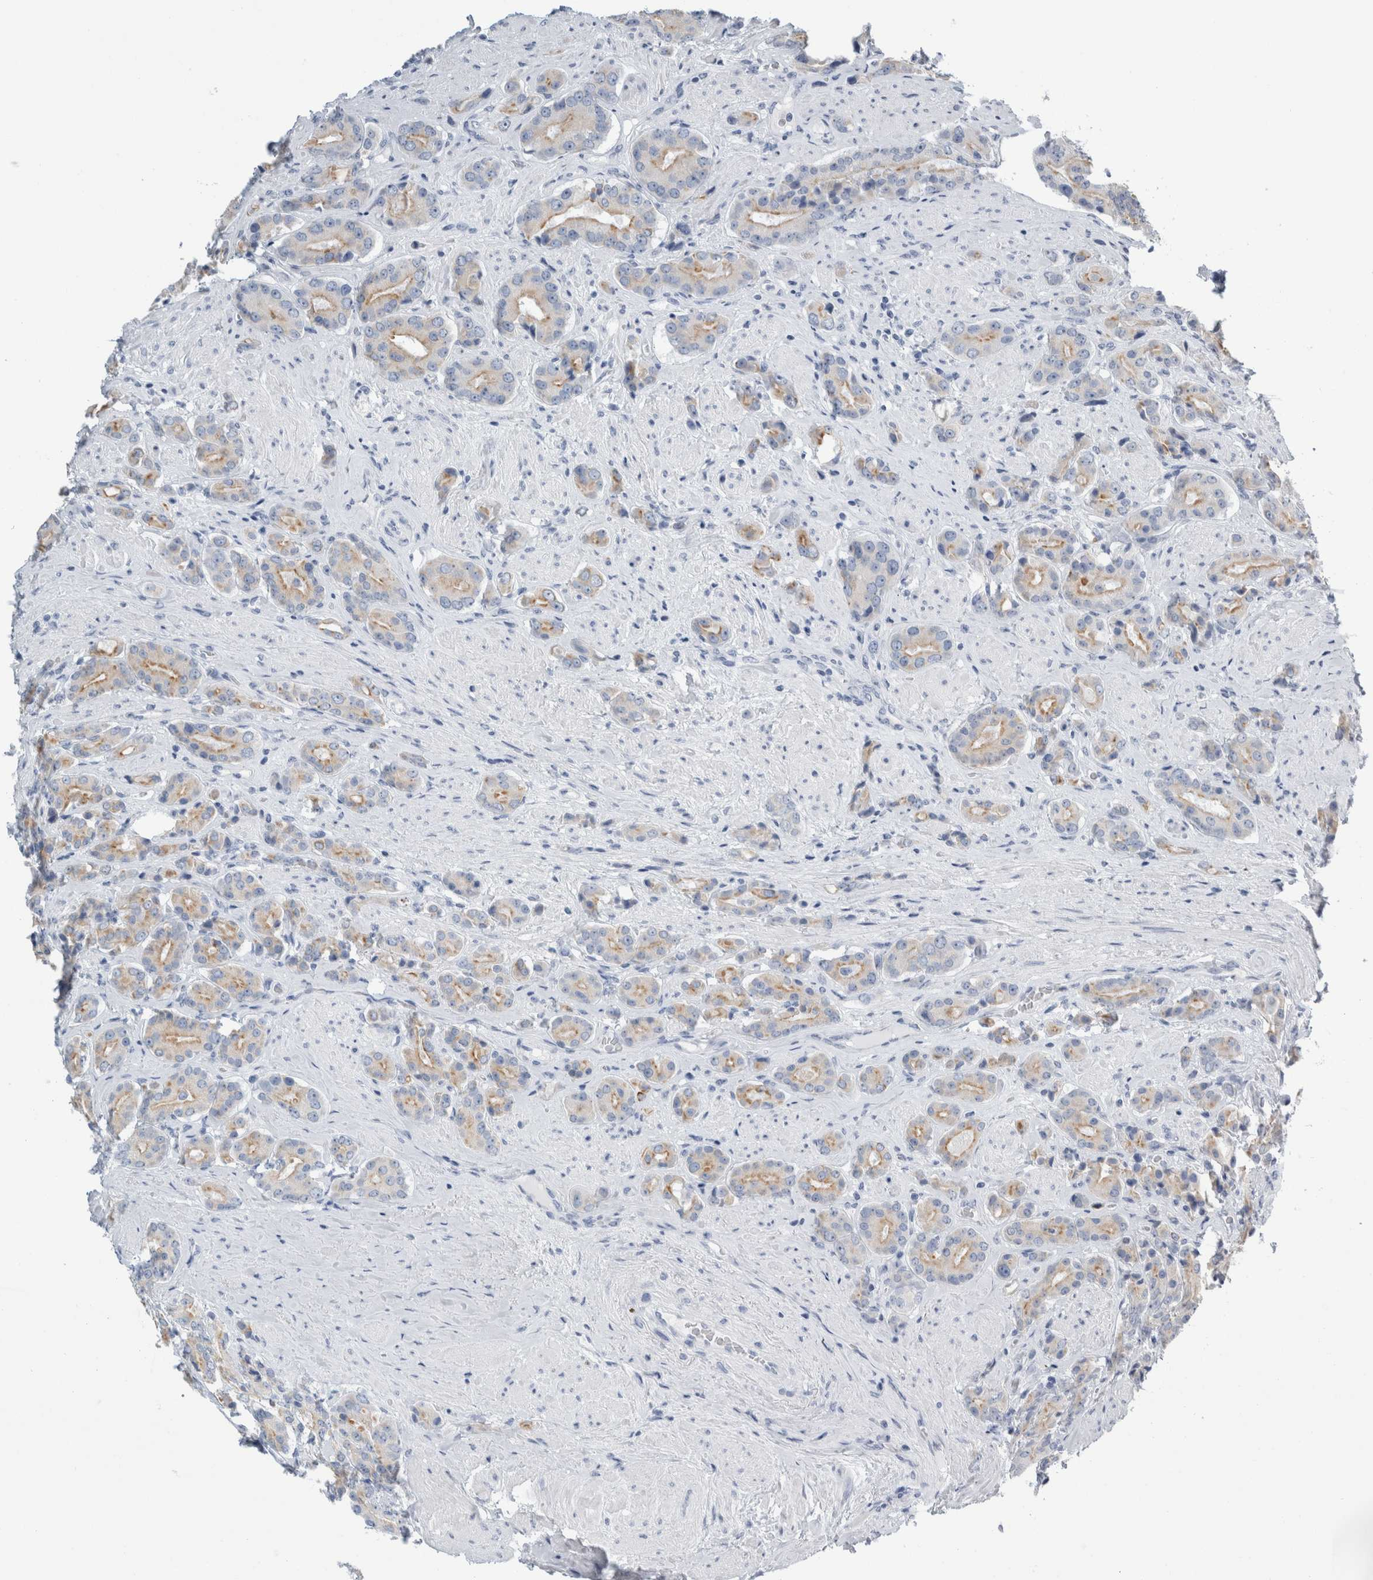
{"staining": {"intensity": "weak", "quantity": "25%-75%", "location": "cytoplasmic/membranous"}, "tissue": "prostate cancer", "cell_type": "Tumor cells", "image_type": "cancer", "snomed": [{"axis": "morphology", "description": "Adenocarcinoma, High grade"}, {"axis": "topography", "description": "Prostate"}], "caption": "A high-resolution image shows immunohistochemistry staining of prostate cancer, which shows weak cytoplasmic/membranous staining in about 25%-75% of tumor cells.", "gene": "RPH3AL", "patient": {"sex": "male", "age": 71}}